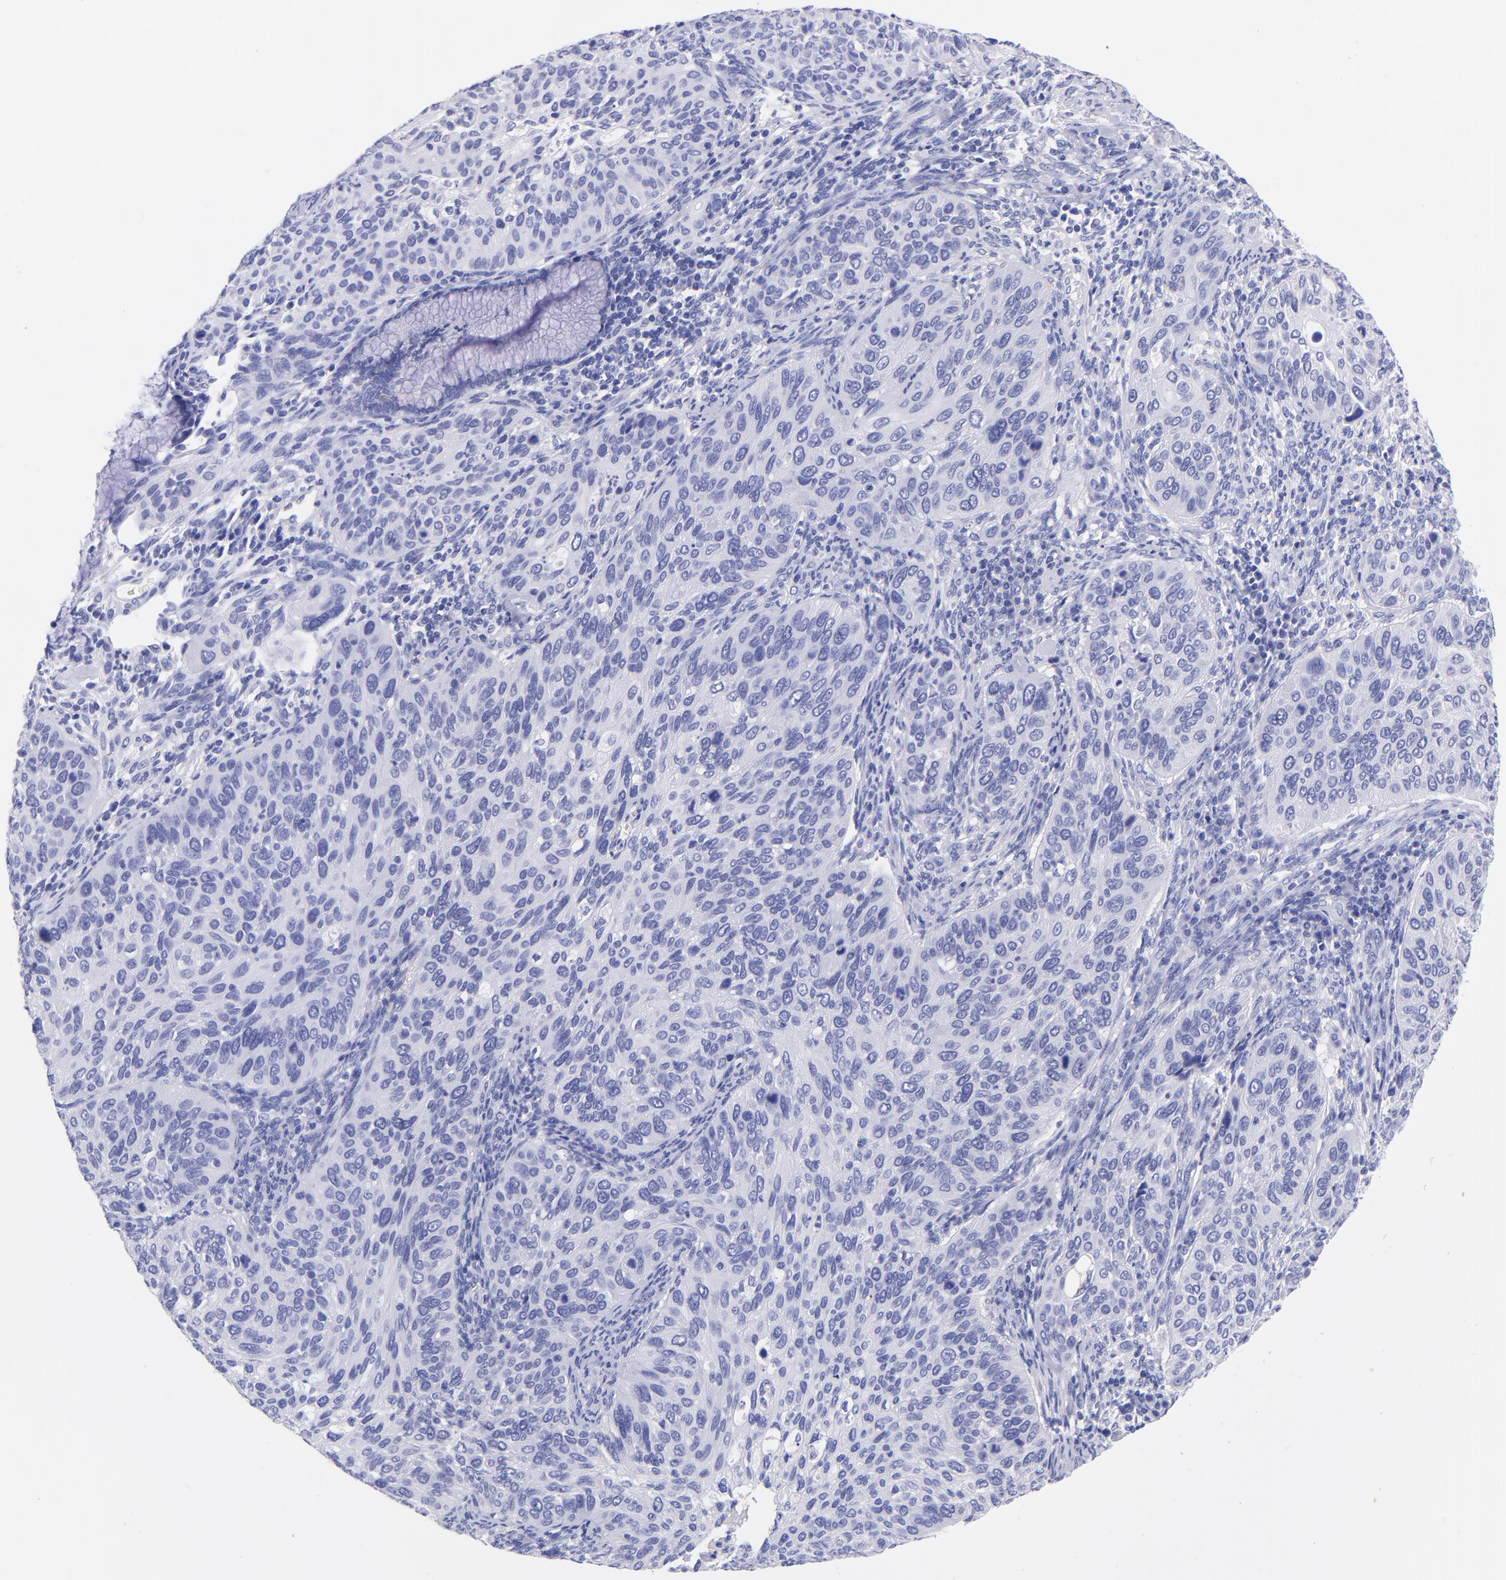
{"staining": {"intensity": "negative", "quantity": "none", "location": "none"}, "tissue": "cervical cancer", "cell_type": "Tumor cells", "image_type": "cancer", "snomed": [{"axis": "morphology", "description": "Squamous cell carcinoma, NOS"}, {"axis": "topography", "description": "Cervix"}], "caption": "Immunohistochemistry of cervical cancer (squamous cell carcinoma) demonstrates no staining in tumor cells.", "gene": "RAB3B", "patient": {"sex": "female", "age": 57}}